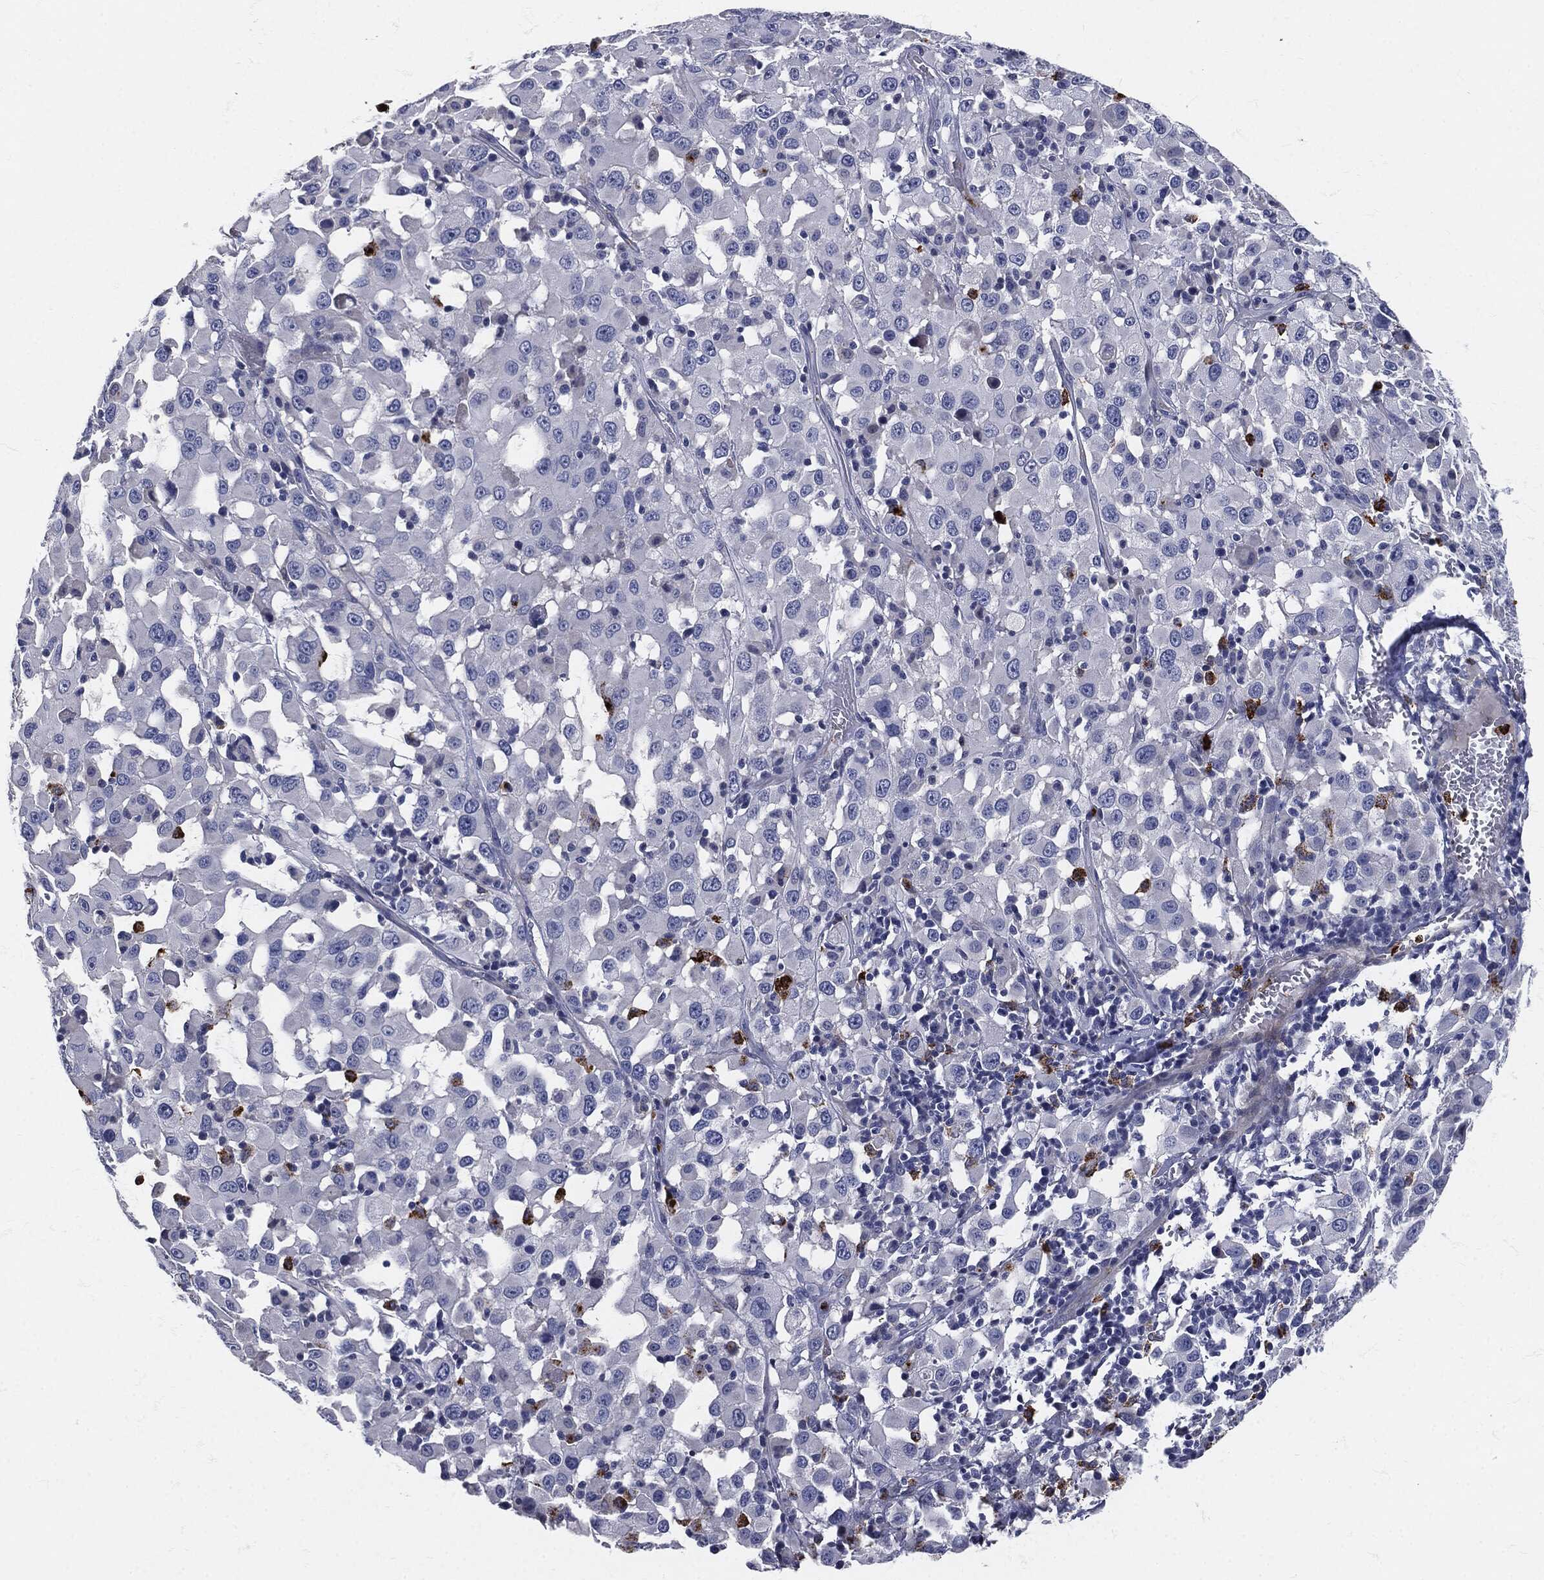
{"staining": {"intensity": "negative", "quantity": "none", "location": "none"}, "tissue": "melanoma", "cell_type": "Tumor cells", "image_type": "cancer", "snomed": [{"axis": "morphology", "description": "Malignant melanoma, Metastatic site"}, {"axis": "topography", "description": "Lymph node"}], "caption": "Immunohistochemical staining of malignant melanoma (metastatic site) displays no significant positivity in tumor cells. (Stains: DAB (3,3'-diaminobenzidine) immunohistochemistry (IHC) with hematoxylin counter stain, Microscopy: brightfield microscopy at high magnification).", "gene": "MPO", "patient": {"sex": "male", "age": 50}}